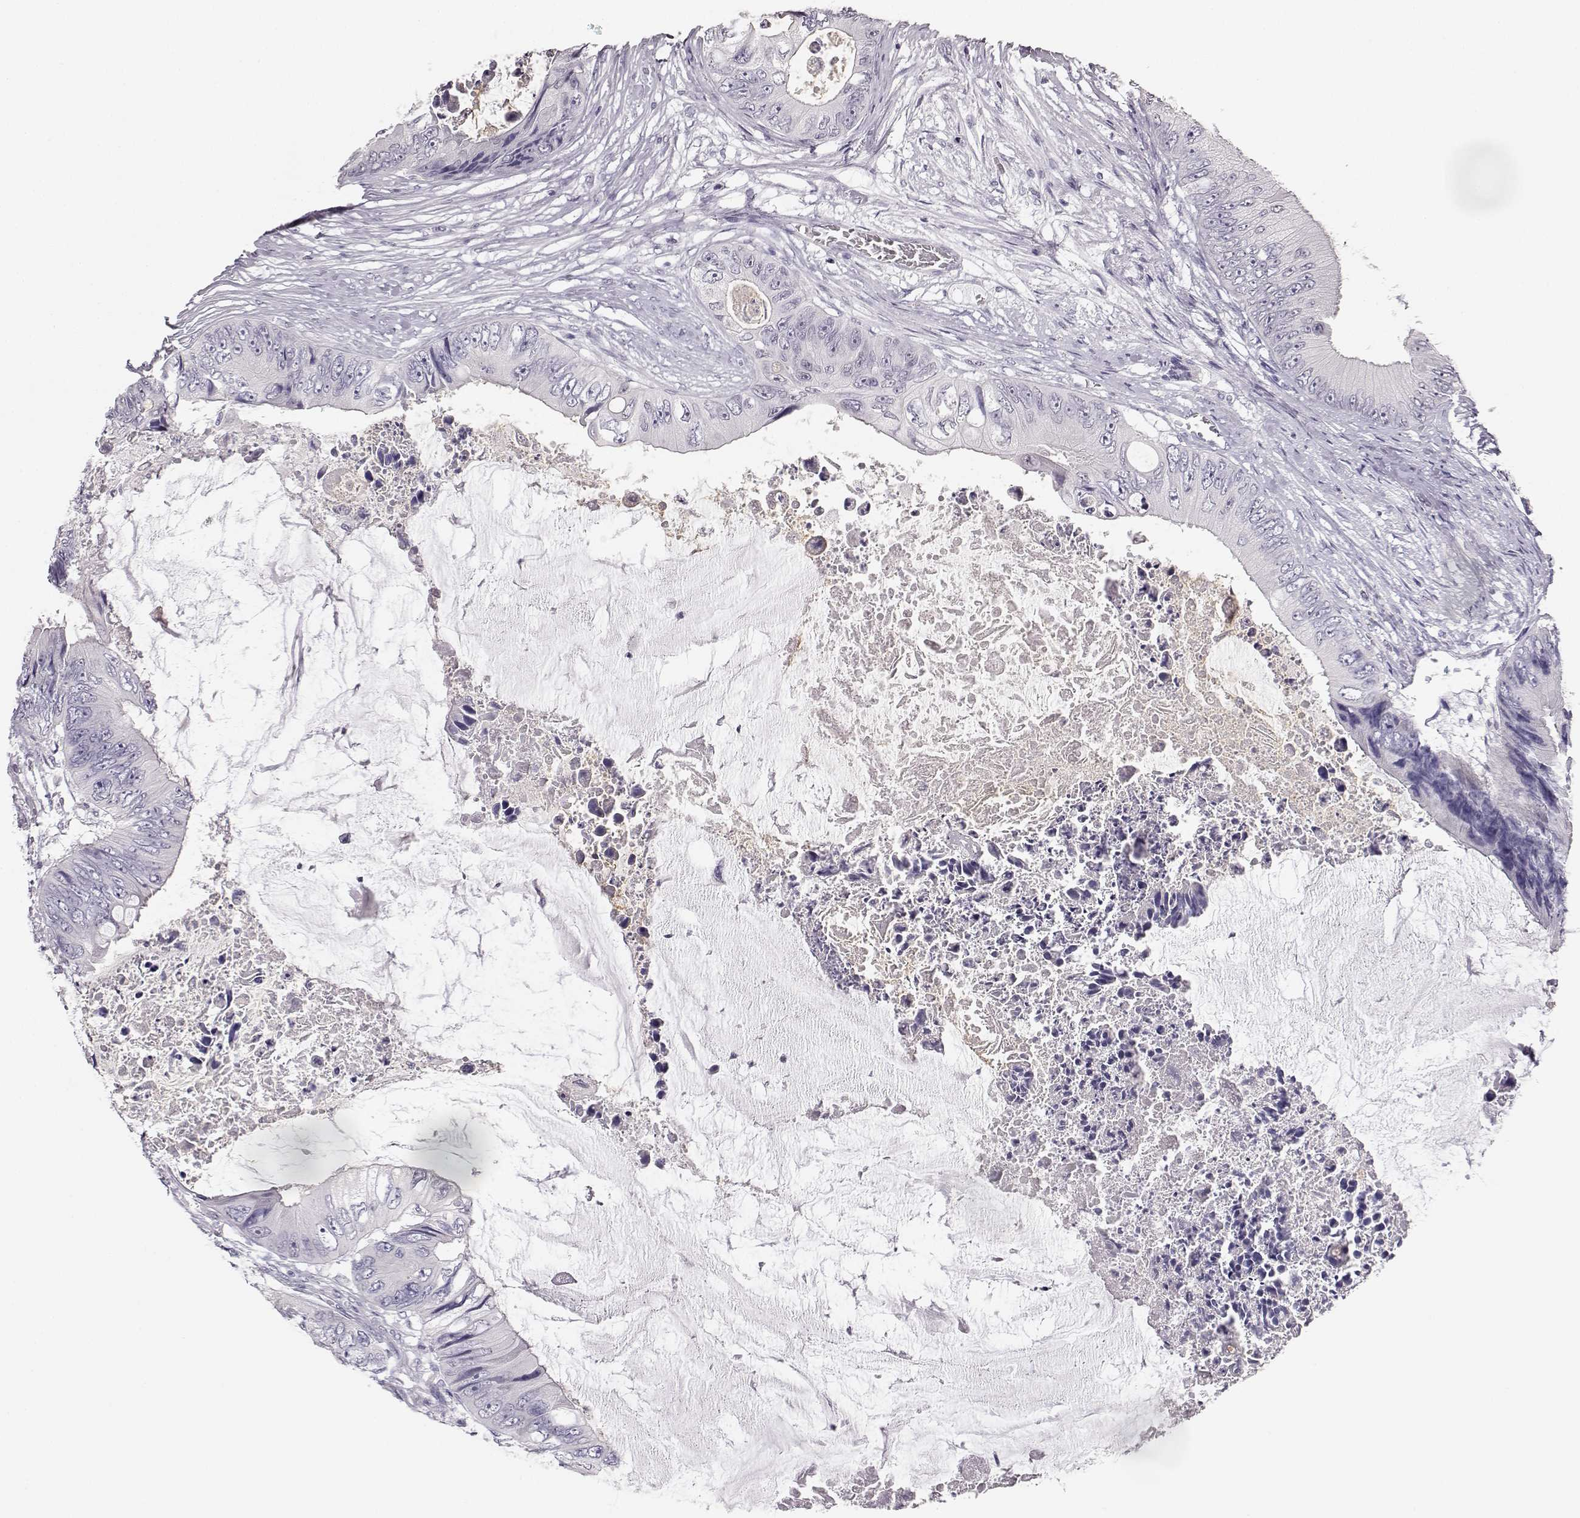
{"staining": {"intensity": "negative", "quantity": "none", "location": "none"}, "tissue": "colorectal cancer", "cell_type": "Tumor cells", "image_type": "cancer", "snomed": [{"axis": "morphology", "description": "Adenocarcinoma, NOS"}, {"axis": "topography", "description": "Rectum"}], "caption": "Micrograph shows no protein staining in tumor cells of colorectal cancer tissue.", "gene": "MYCBPAP", "patient": {"sex": "male", "age": 63}}